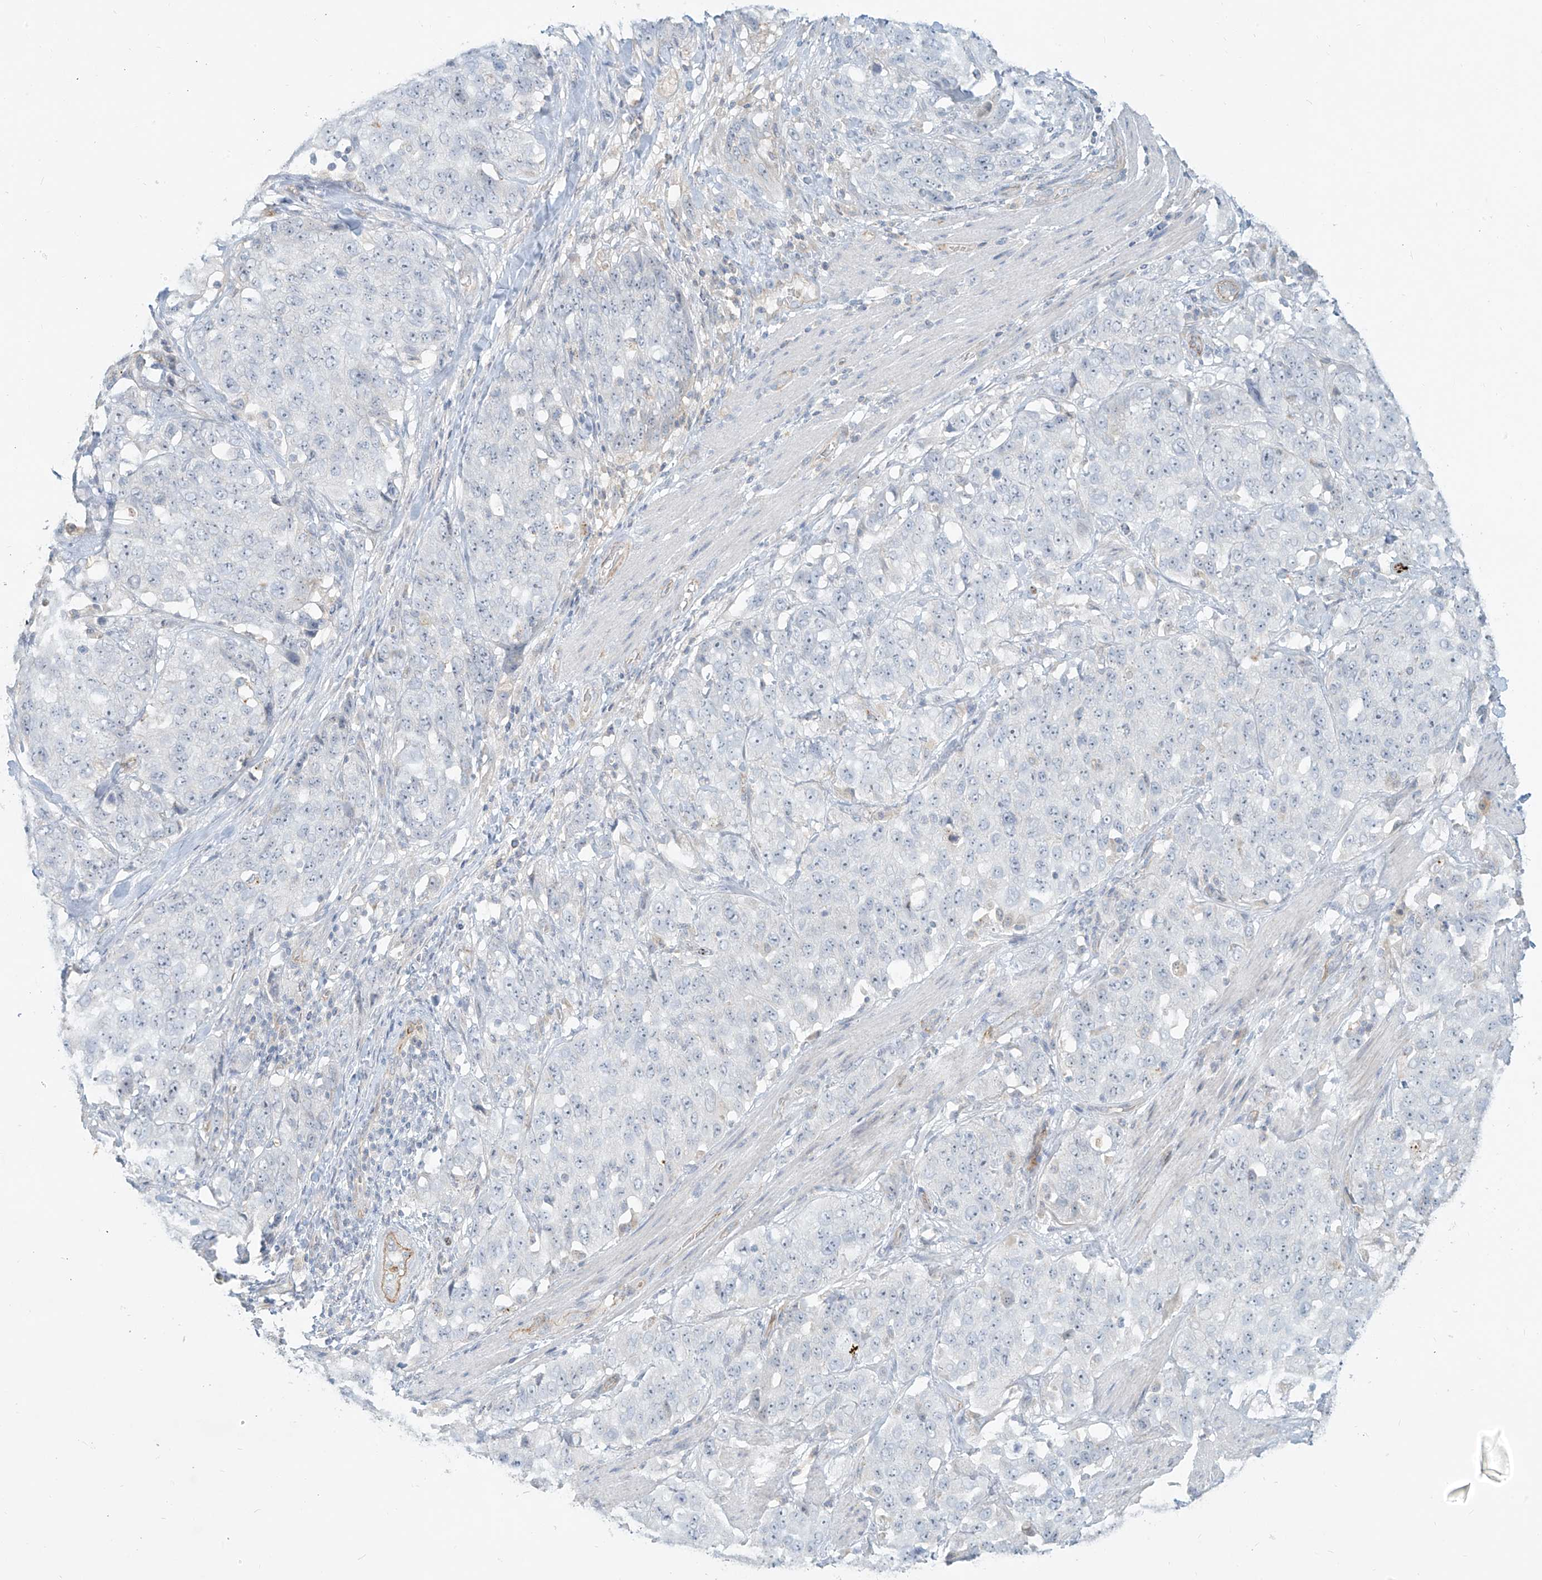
{"staining": {"intensity": "negative", "quantity": "none", "location": "none"}, "tissue": "stomach cancer", "cell_type": "Tumor cells", "image_type": "cancer", "snomed": [{"axis": "morphology", "description": "Adenocarcinoma, NOS"}, {"axis": "topography", "description": "Stomach"}], "caption": "Image shows no significant protein staining in tumor cells of stomach cancer (adenocarcinoma).", "gene": "C2orf42", "patient": {"sex": "male", "age": 48}}